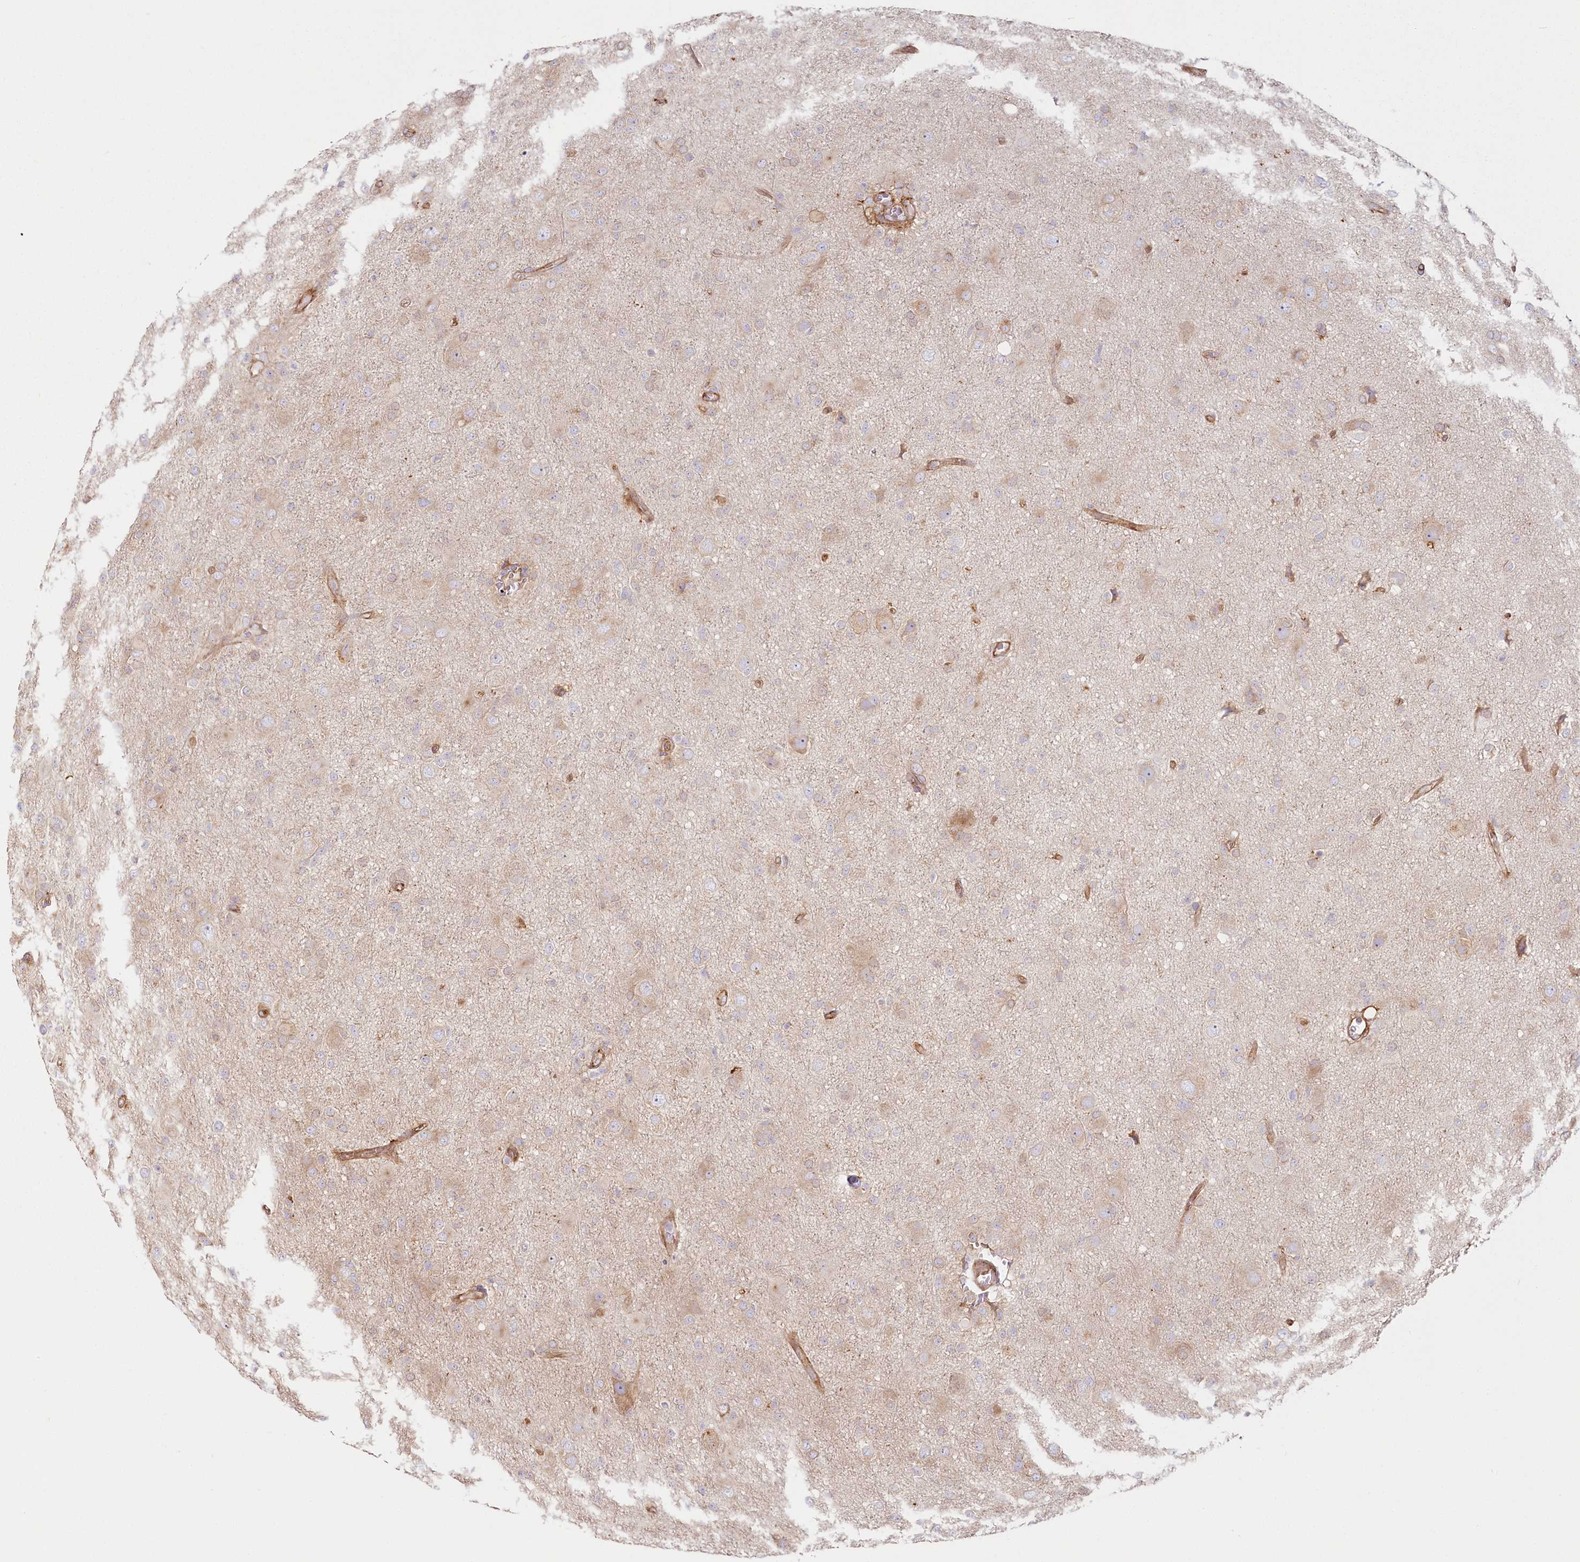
{"staining": {"intensity": "weak", "quantity": "25%-75%", "location": "cytoplasmic/membranous"}, "tissue": "glioma", "cell_type": "Tumor cells", "image_type": "cancer", "snomed": [{"axis": "morphology", "description": "Glioma, malignant, High grade"}, {"axis": "topography", "description": "Brain"}], "caption": "High-magnification brightfield microscopy of glioma stained with DAB (3,3'-diaminobenzidine) (brown) and counterstained with hematoxylin (blue). tumor cells exhibit weak cytoplasmic/membranous positivity is present in about25%-75% of cells. (brown staining indicates protein expression, while blue staining denotes nuclei).", "gene": "HARS2", "patient": {"sex": "female", "age": 57}}